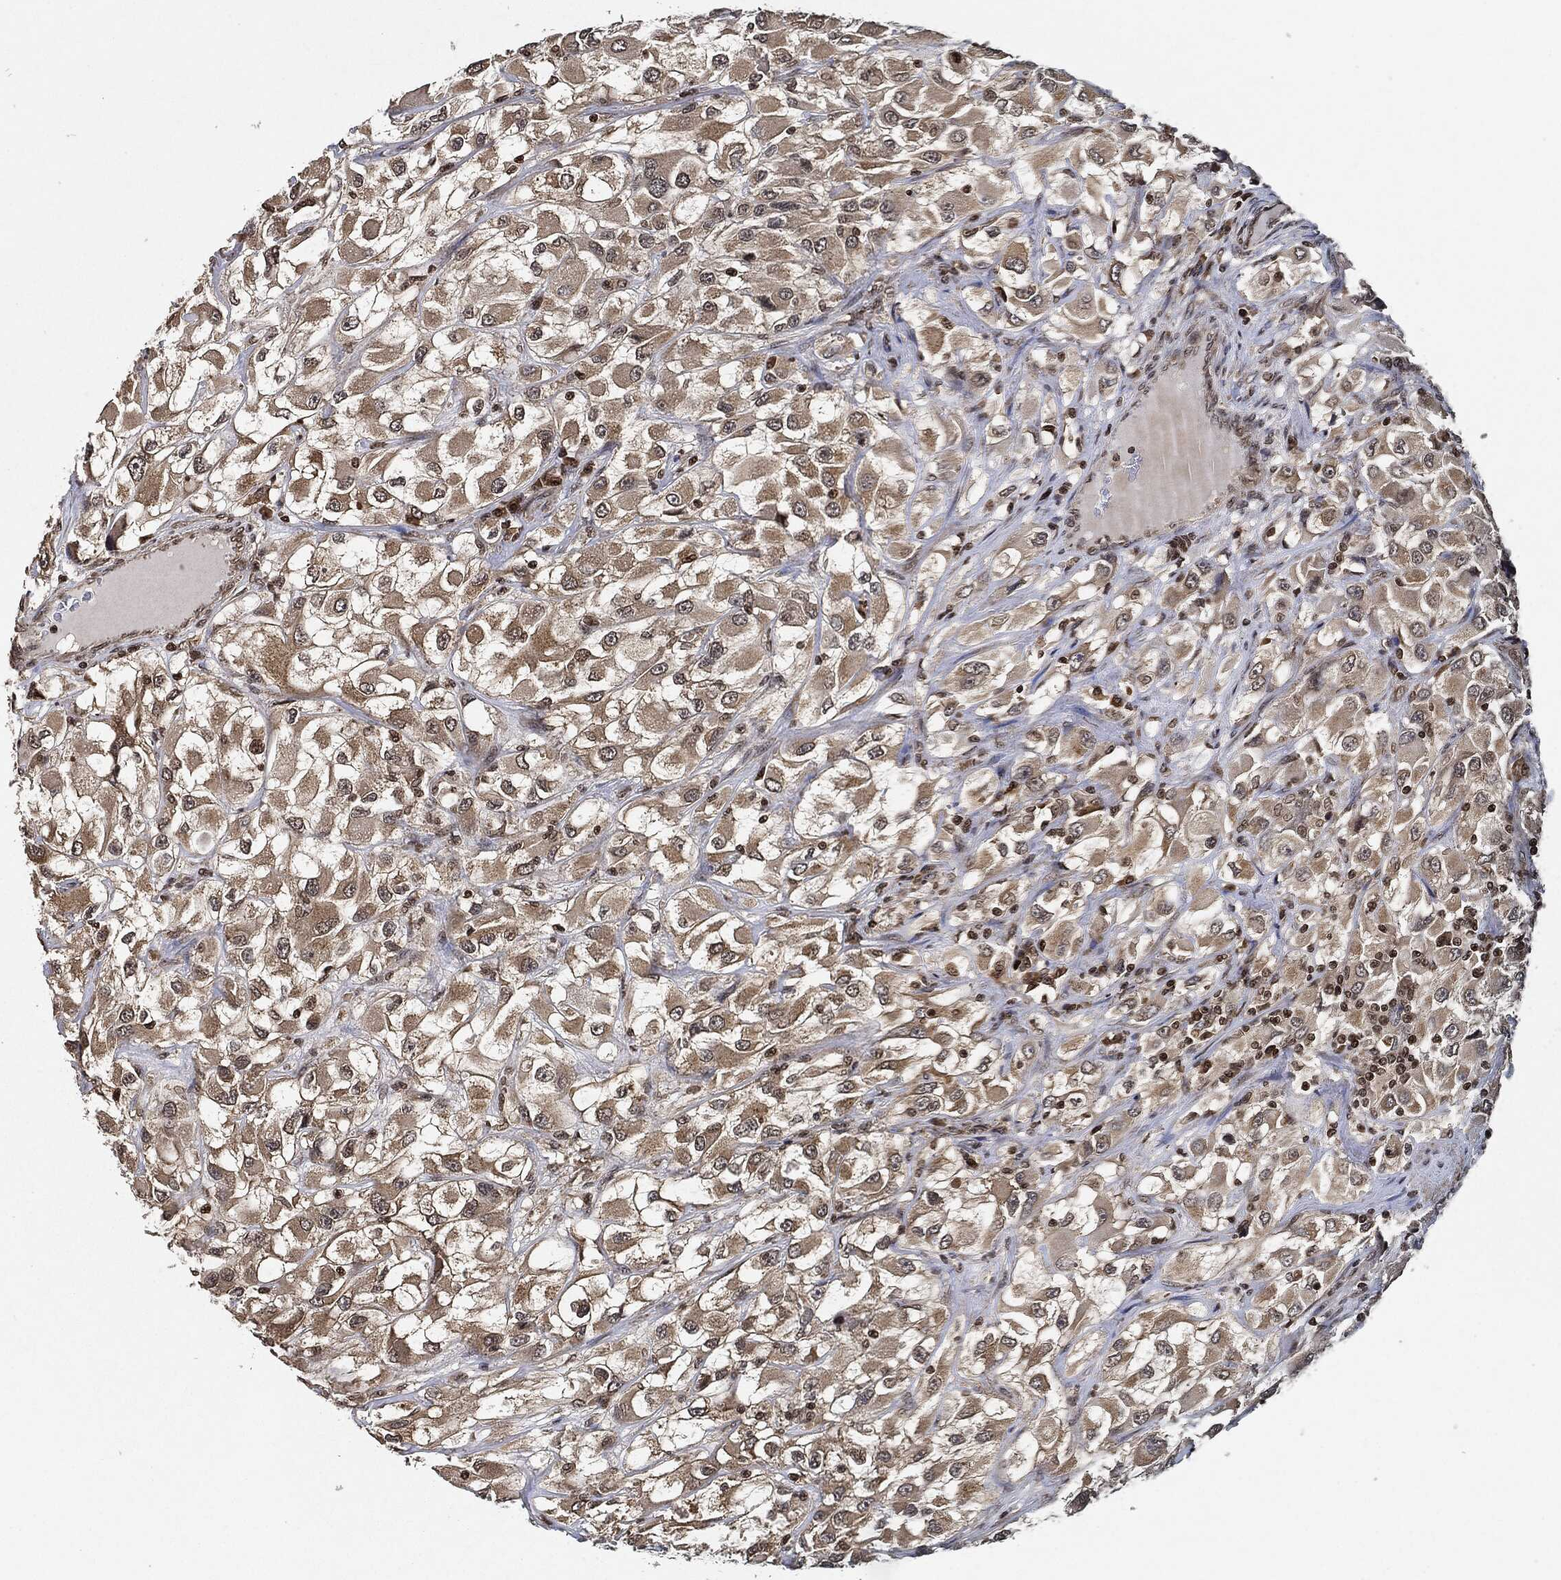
{"staining": {"intensity": "weak", "quantity": "25%-75%", "location": "cytoplasmic/membranous"}, "tissue": "renal cancer", "cell_type": "Tumor cells", "image_type": "cancer", "snomed": [{"axis": "morphology", "description": "Adenocarcinoma, NOS"}, {"axis": "topography", "description": "Kidney"}], "caption": "This micrograph reveals IHC staining of human adenocarcinoma (renal), with low weak cytoplasmic/membranous positivity in about 25%-75% of tumor cells.", "gene": "PDK1", "patient": {"sex": "female", "age": 52}}